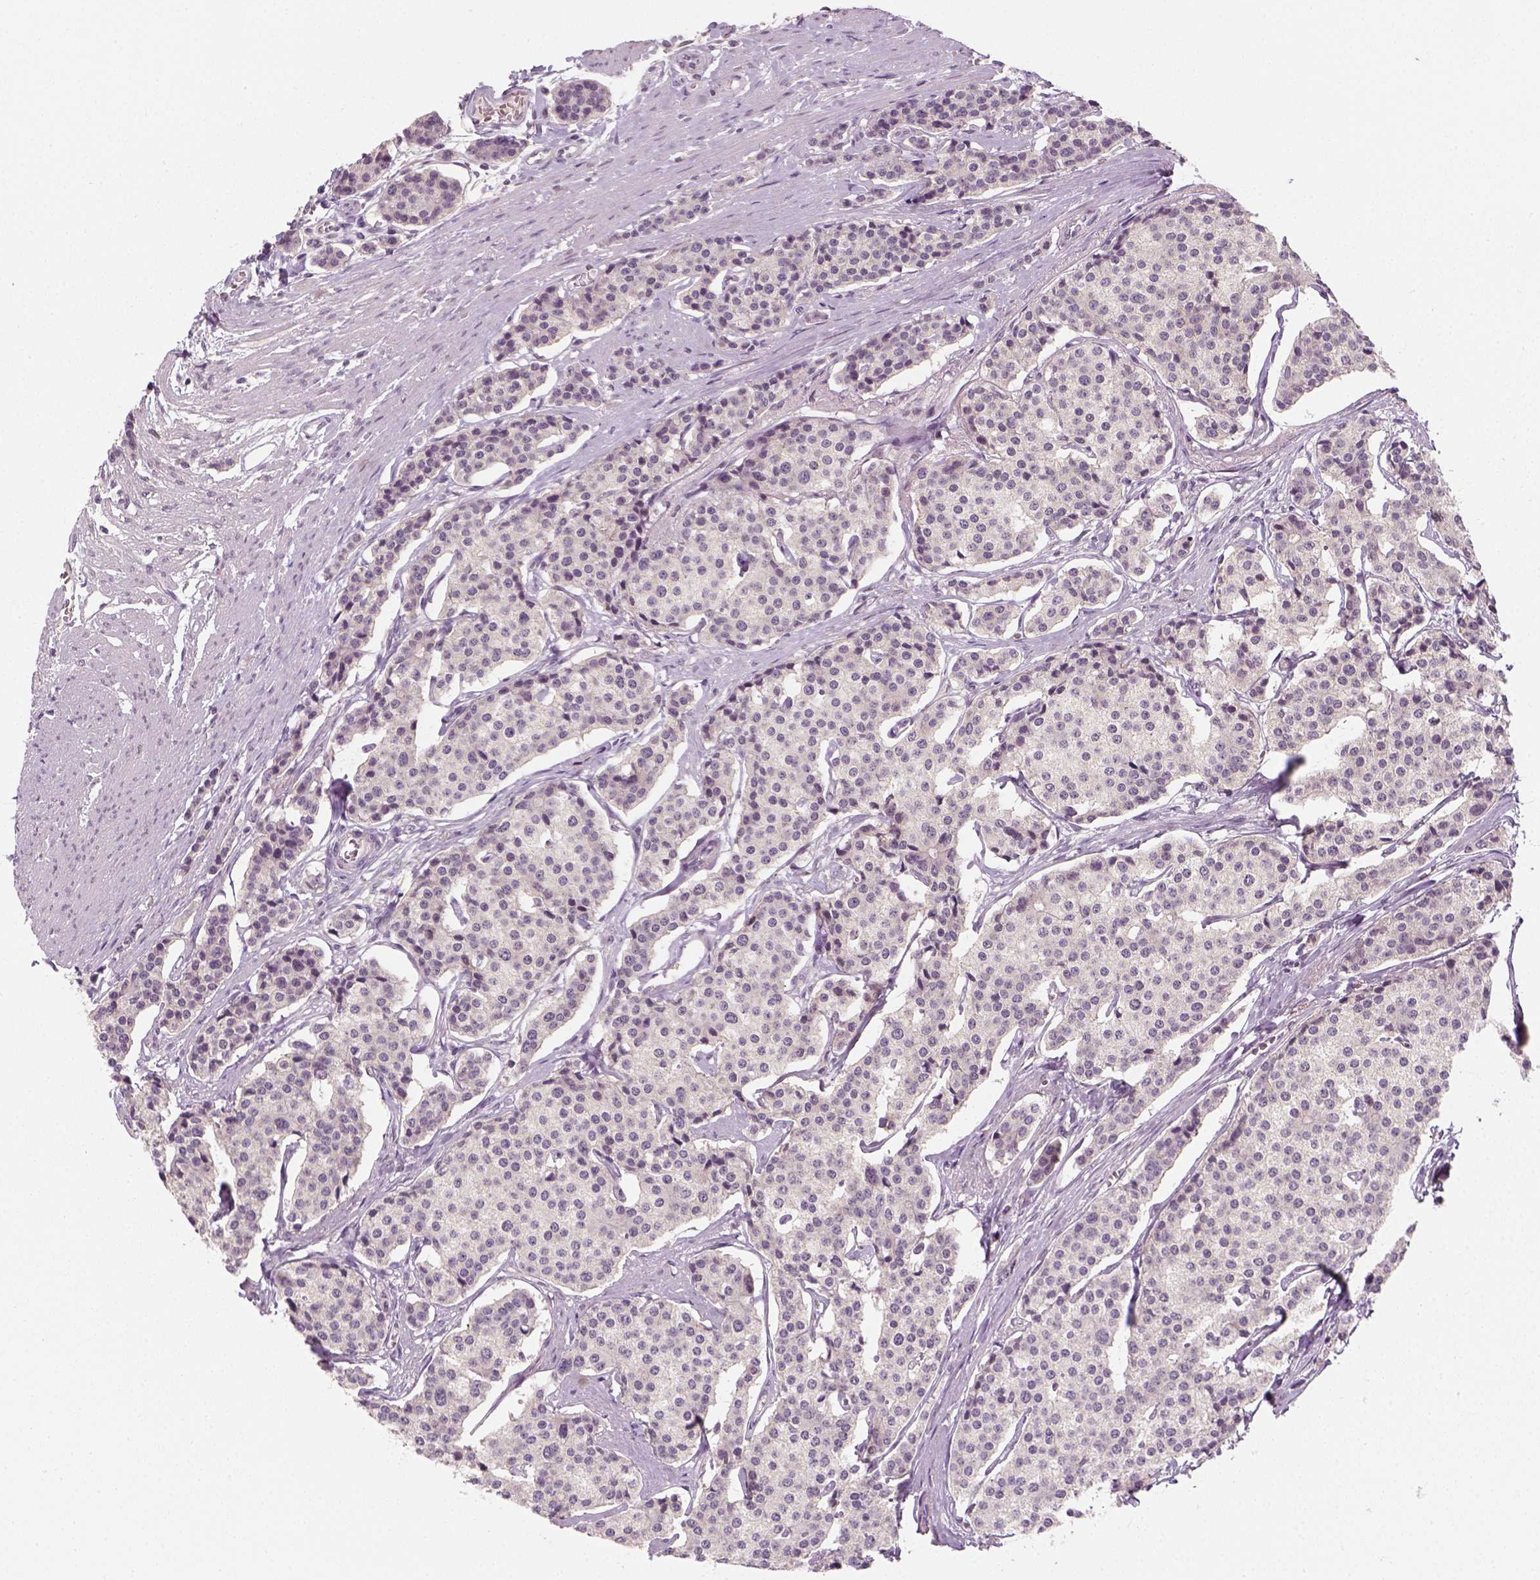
{"staining": {"intensity": "negative", "quantity": "none", "location": "none"}, "tissue": "carcinoid", "cell_type": "Tumor cells", "image_type": "cancer", "snomed": [{"axis": "morphology", "description": "Carcinoid, malignant, NOS"}, {"axis": "topography", "description": "Small intestine"}], "caption": "Immunohistochemistry of human carcinoid demonstrates no staining in tumor cells.", "gene": "TP53", "patient": {"sex": "female", "age": 65}}